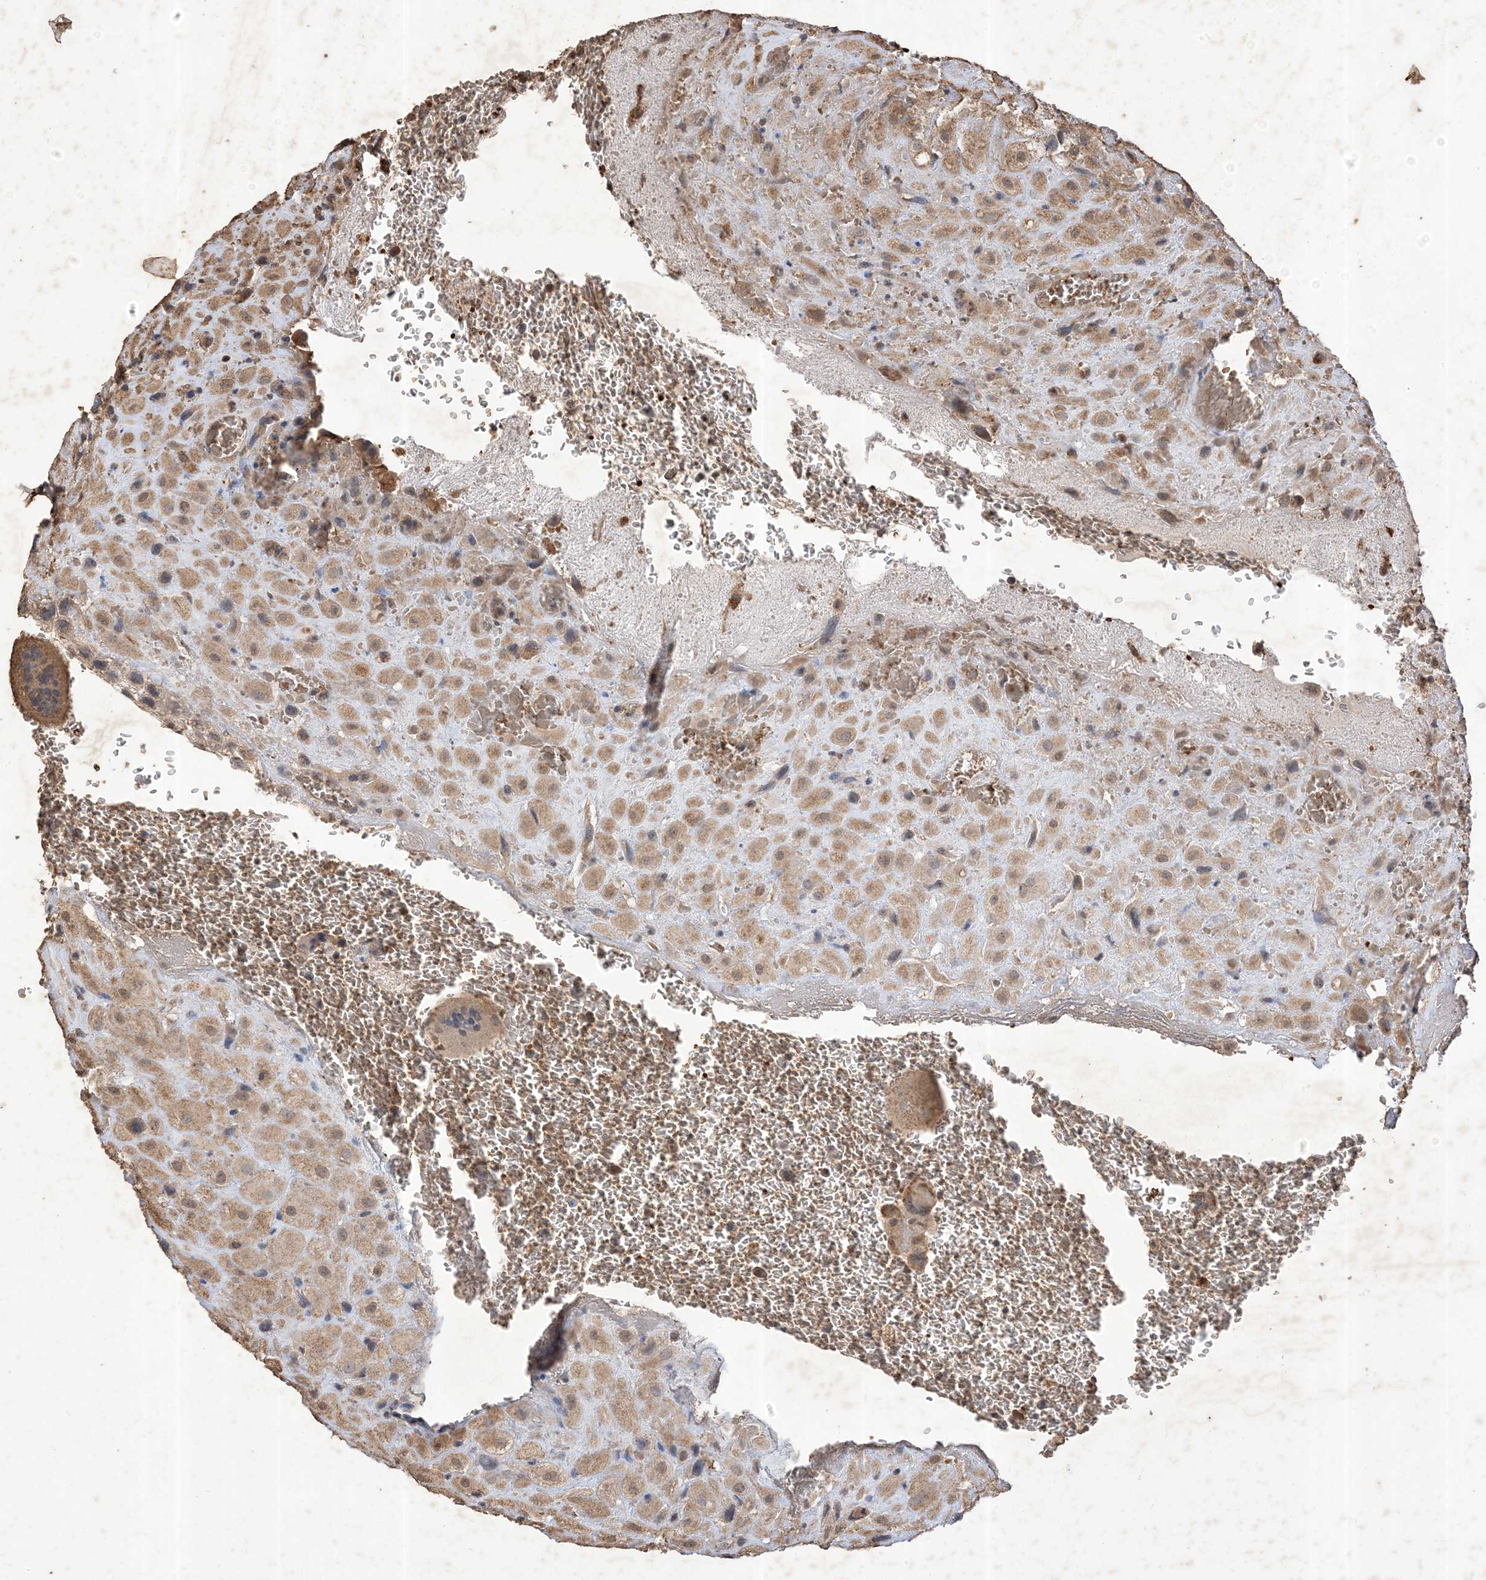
{"staining": {"intensity": "weak", "quantity": ">75%", "location": "cytoplasmic/membranous"}, "tissue": "placenta", "cell_type": "Decidual cells", "image_type": "normal", "snomed": [{"axis": "morphology", "description": "Normal tissue, NOS"}, {"axis": "topography", "description": "Placenta"}], "caption": "The micrograph reveals immunohistochemical staining of normal placenta. There is weak cytoplasmic/membranous expression is appreciated in about >75% of decidual cells.", "gene": "HPS4", "patient": {"sex": "female", "age": 35}}